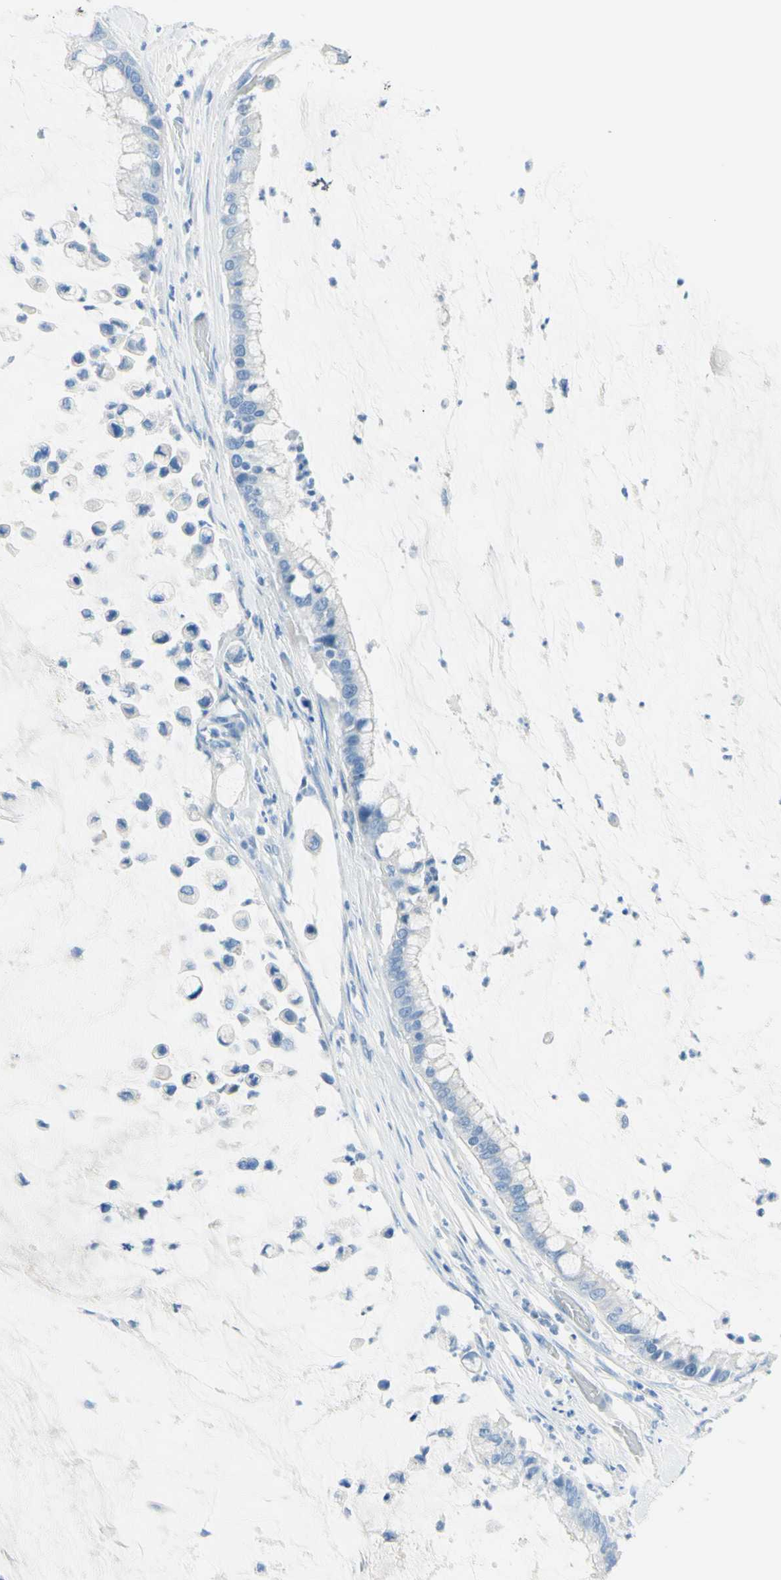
{"staining": {"intensity": "negative", "quantity": "none", "location": "none"}, "tissue": "pancreatic cancer", "cell_type": "Tumor cells", "image_type": "cancer", "snomed": [{"axis": "morphology", "description": "Adenocarcinoma, NOS"}, {"axis": "topography", "description": "Pancreas"}], "caption": "Immunohistochemical staining of human pancreatic adenocarcinoma reveals no significant positivity in tumor cells.", "gene": "IL6ST", "patient": {"sex": "male", "age": 41}}